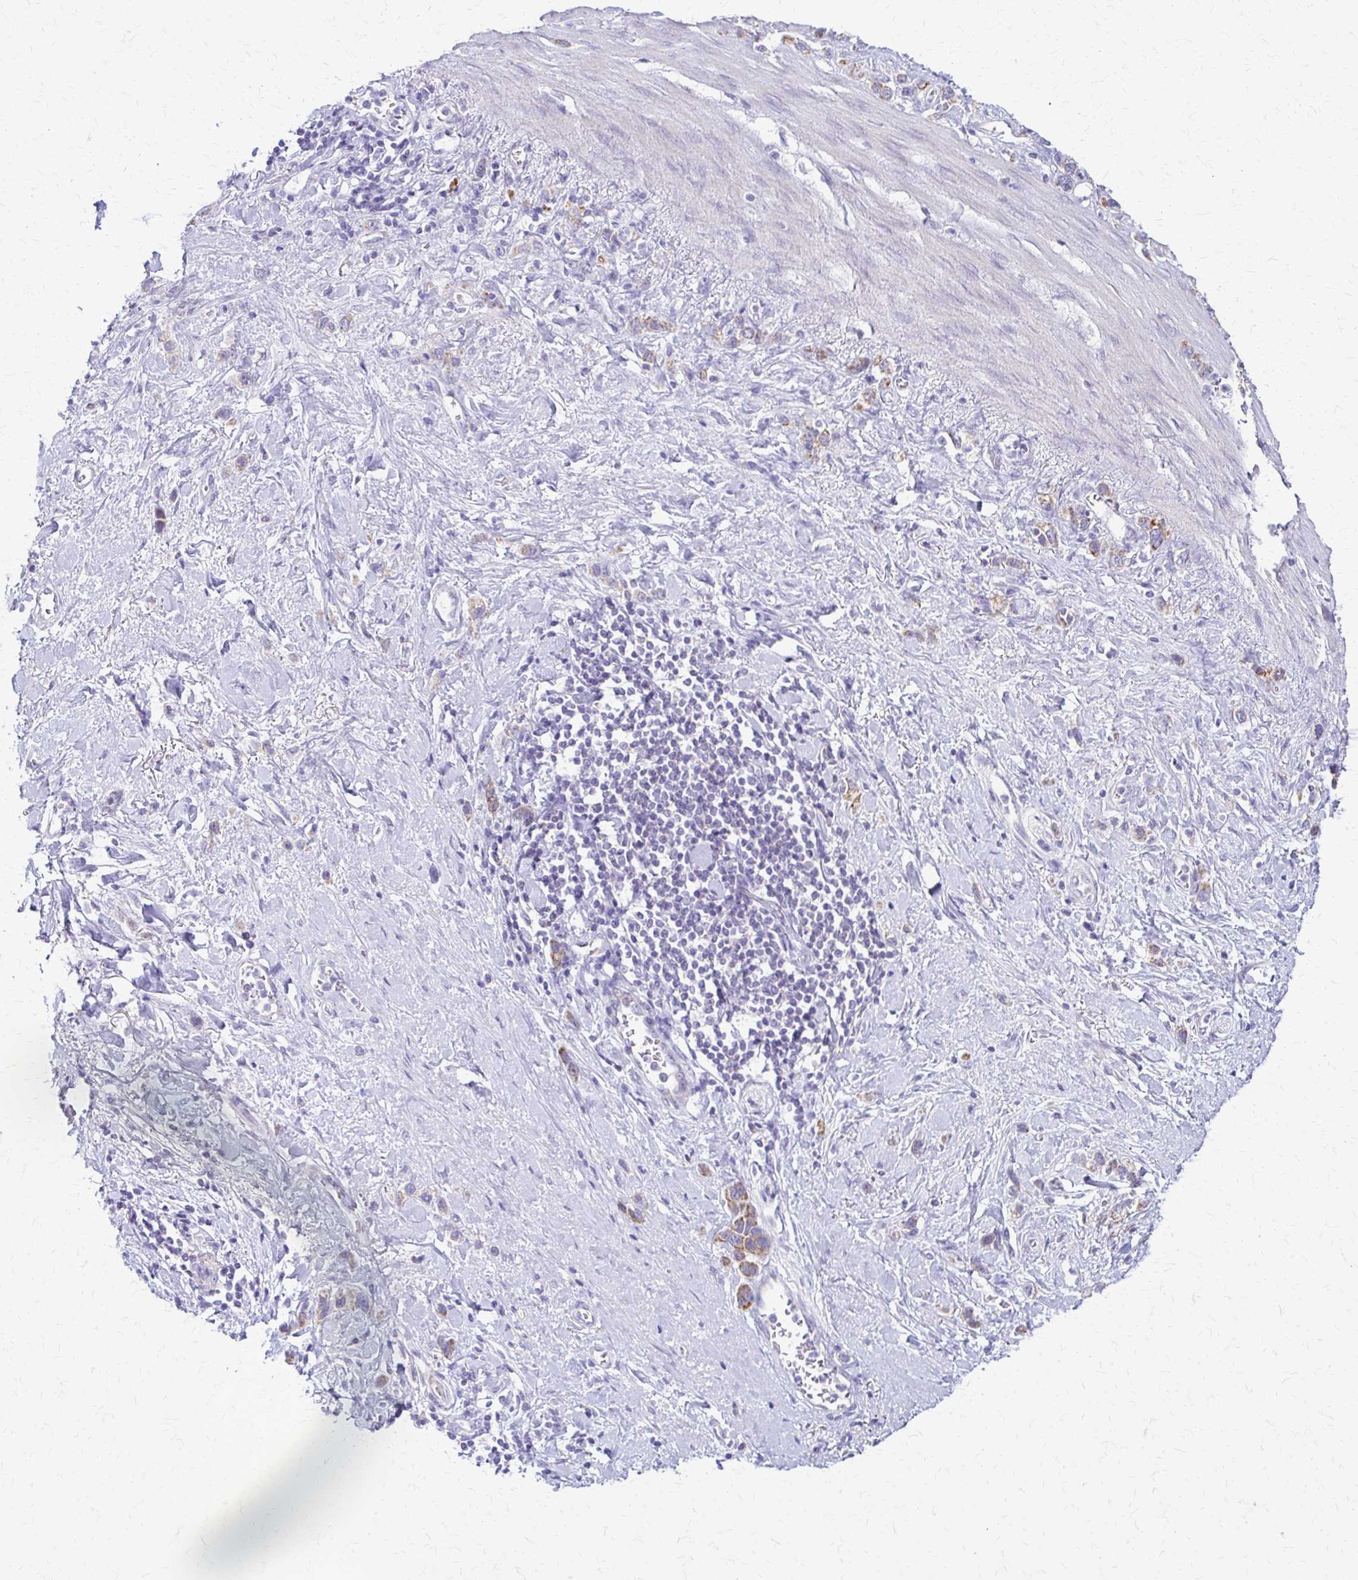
{"staining": {"intensity": "moderate", "quantity": ">75%", "location": "cytoplasmic/membranous"}, "tissue": "stomach cancer", "cell_type": "Tumor cells", "image_type": "cancer", "snomed": [{"axis": "morphology", "description": "Adenocarcinoma, NOS"}, {"axis": "topography", "description": "Stomach"}], "caption": "A histopathology image of human adenocarcinoma (stomach) stained for a protein demonstrates moderate cytoplasmic/membranous brown staining in tumor cells.", "gene": "SAMD13", "patient": {"sex": "female", "age": 65}}